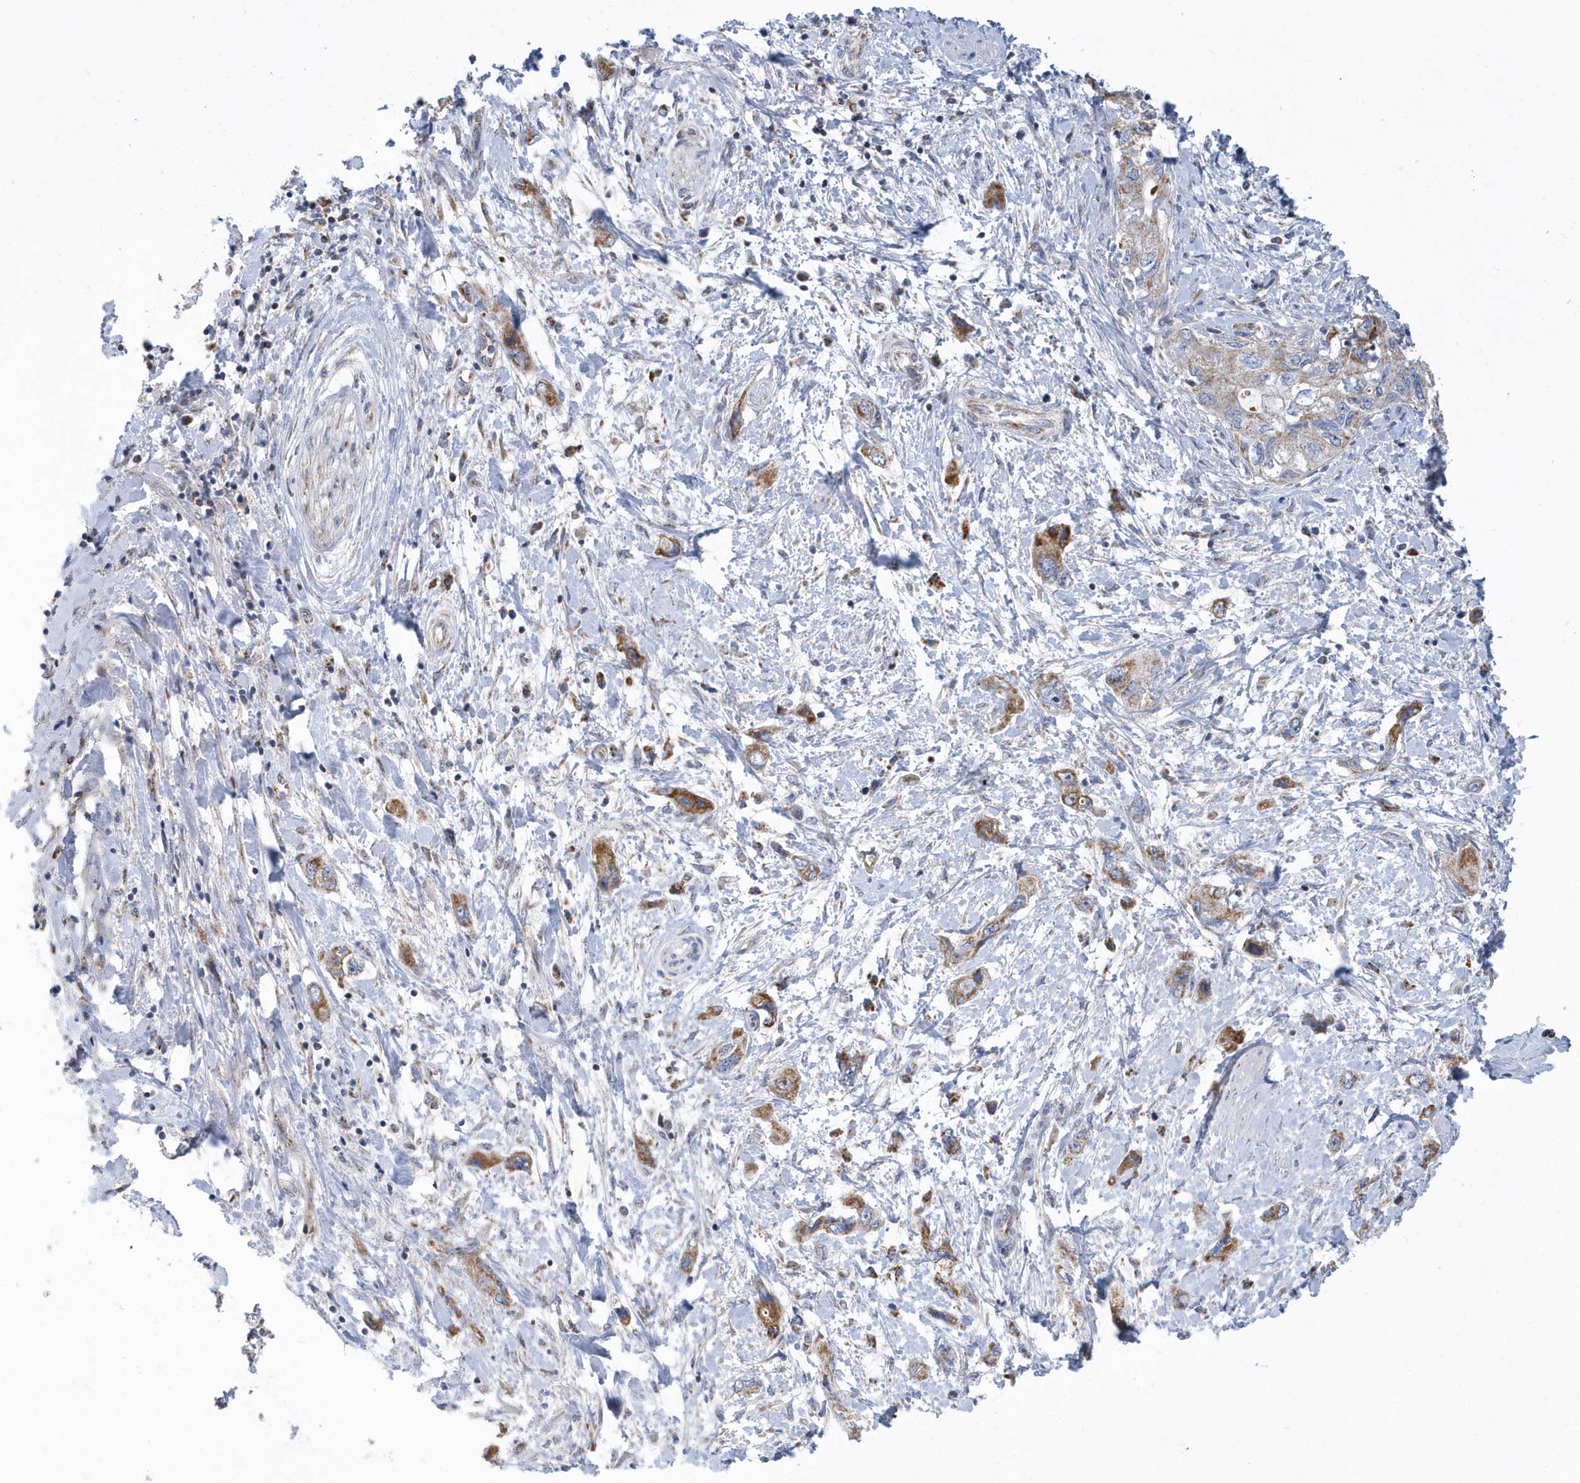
{"staining": {"intensity": "moderate", "quantity": ">75%", "location": "cytoplasmic/membranous"}, "tissue": "pancreatic cancer", "cell_type": "Tumor cells", "image_type": "cancer", "snomed": [{"axis": "morphology", "description": "Adenocarcinoma, NOS"}, {"axis": "topography", "description": "Pancreas"}], "caption": "A photomicrograph of human adenocarcinoma (pancreatic) stained for a protein reveals moderate cytoplasmic/membranous brown staining in tumor cells.", "gene": "VWA5B2", "patient": {"sex": "female", "age": 73}}